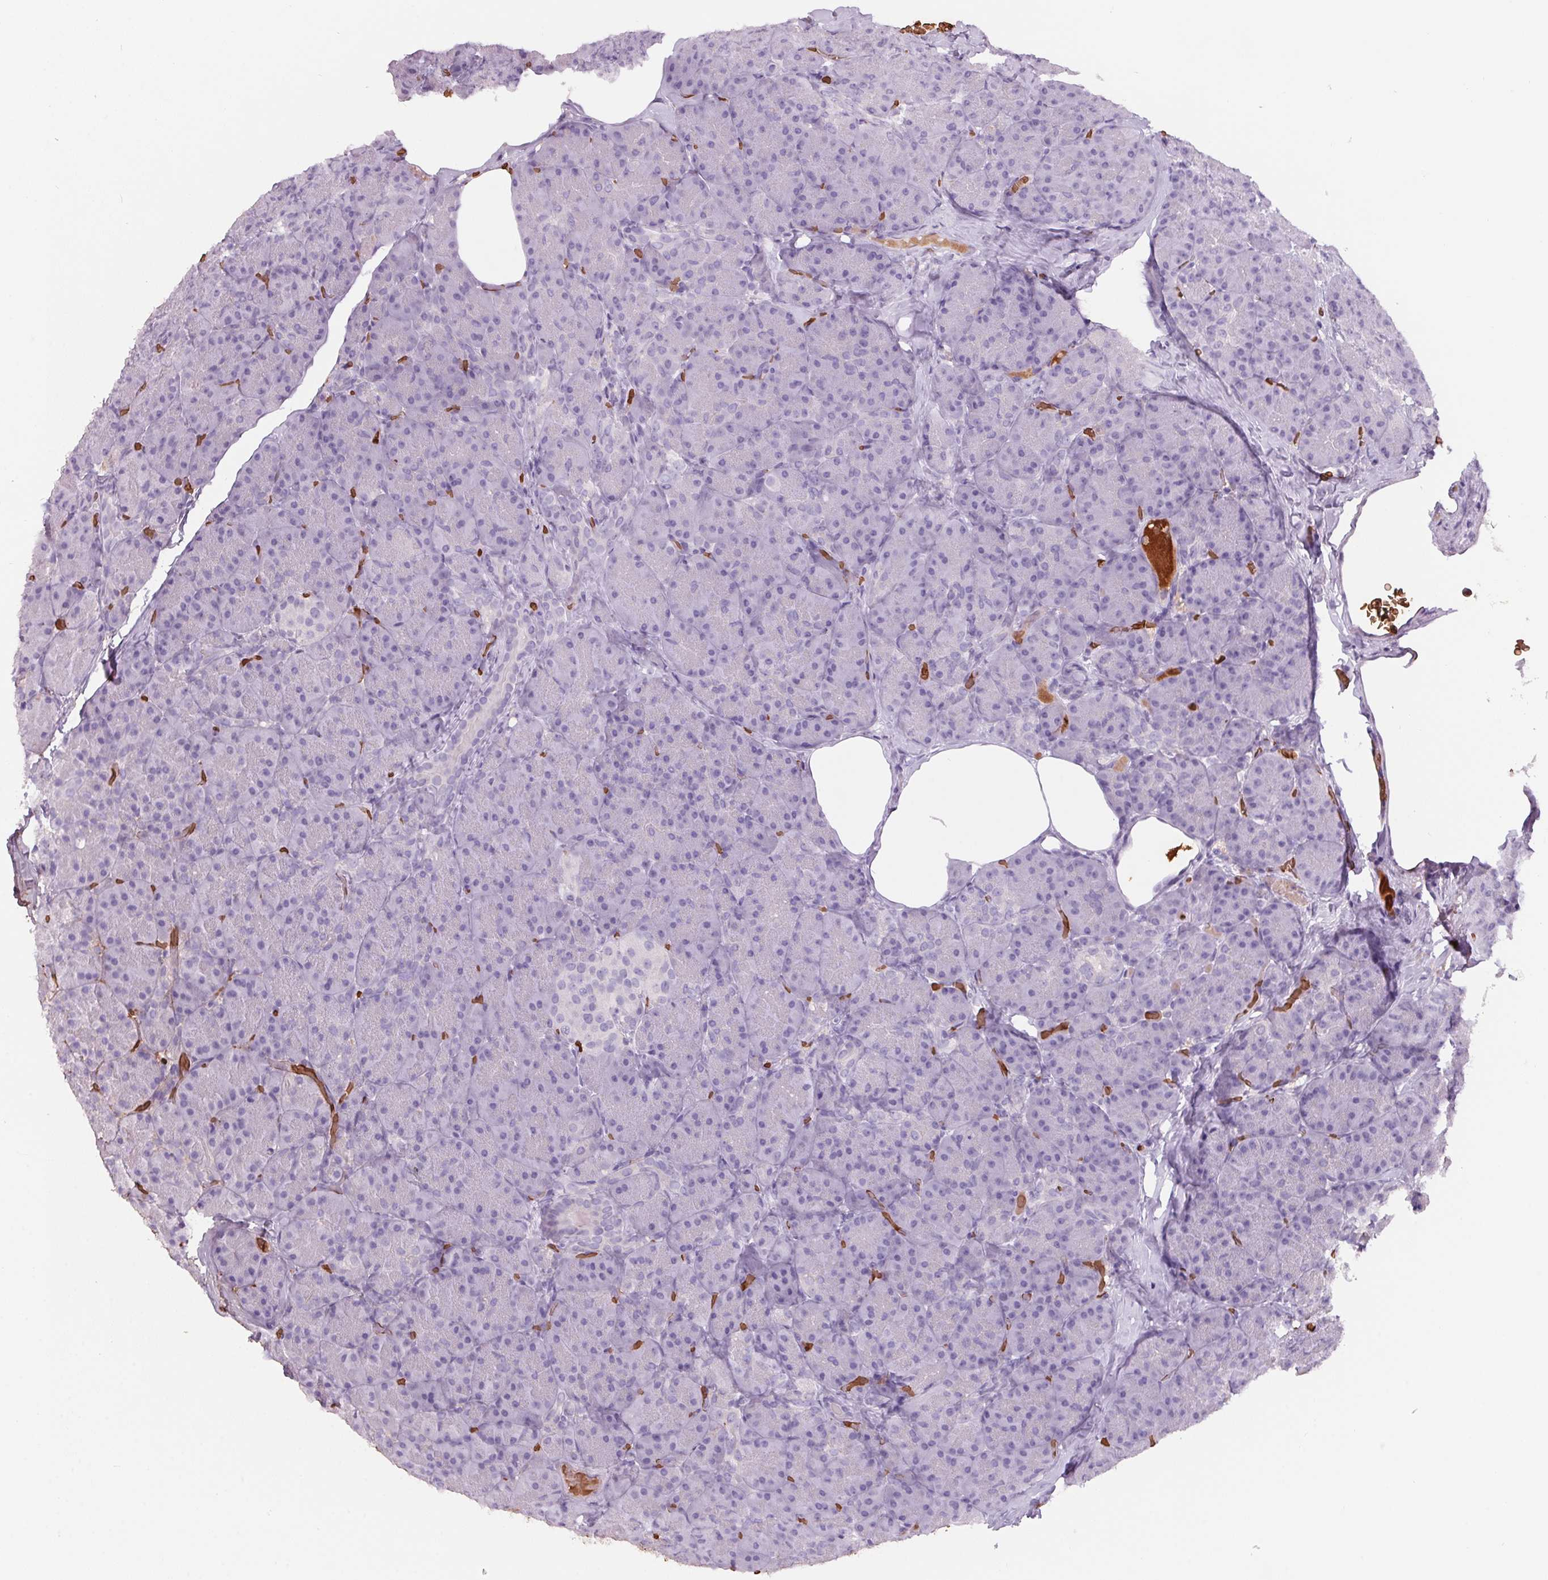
{"staining": {"intensity": "negative", "quantity": "none", "location": "none"}, "tissue": "pancreas", "cell_type": "Exocrine glandular cells", "image_type": "normal", "snomed": [{"axis": "morphology", "description": "Normal tissue, NOS"}, {"axis": "topography", "description": "Pancreas"}], "caption": "DAB immunohistochemical staining of normal human pancreas shows no significant expression in exocrine glandular cells.", "gene": "HBQ1", "patient": {"sex": "male", "age": 57}}